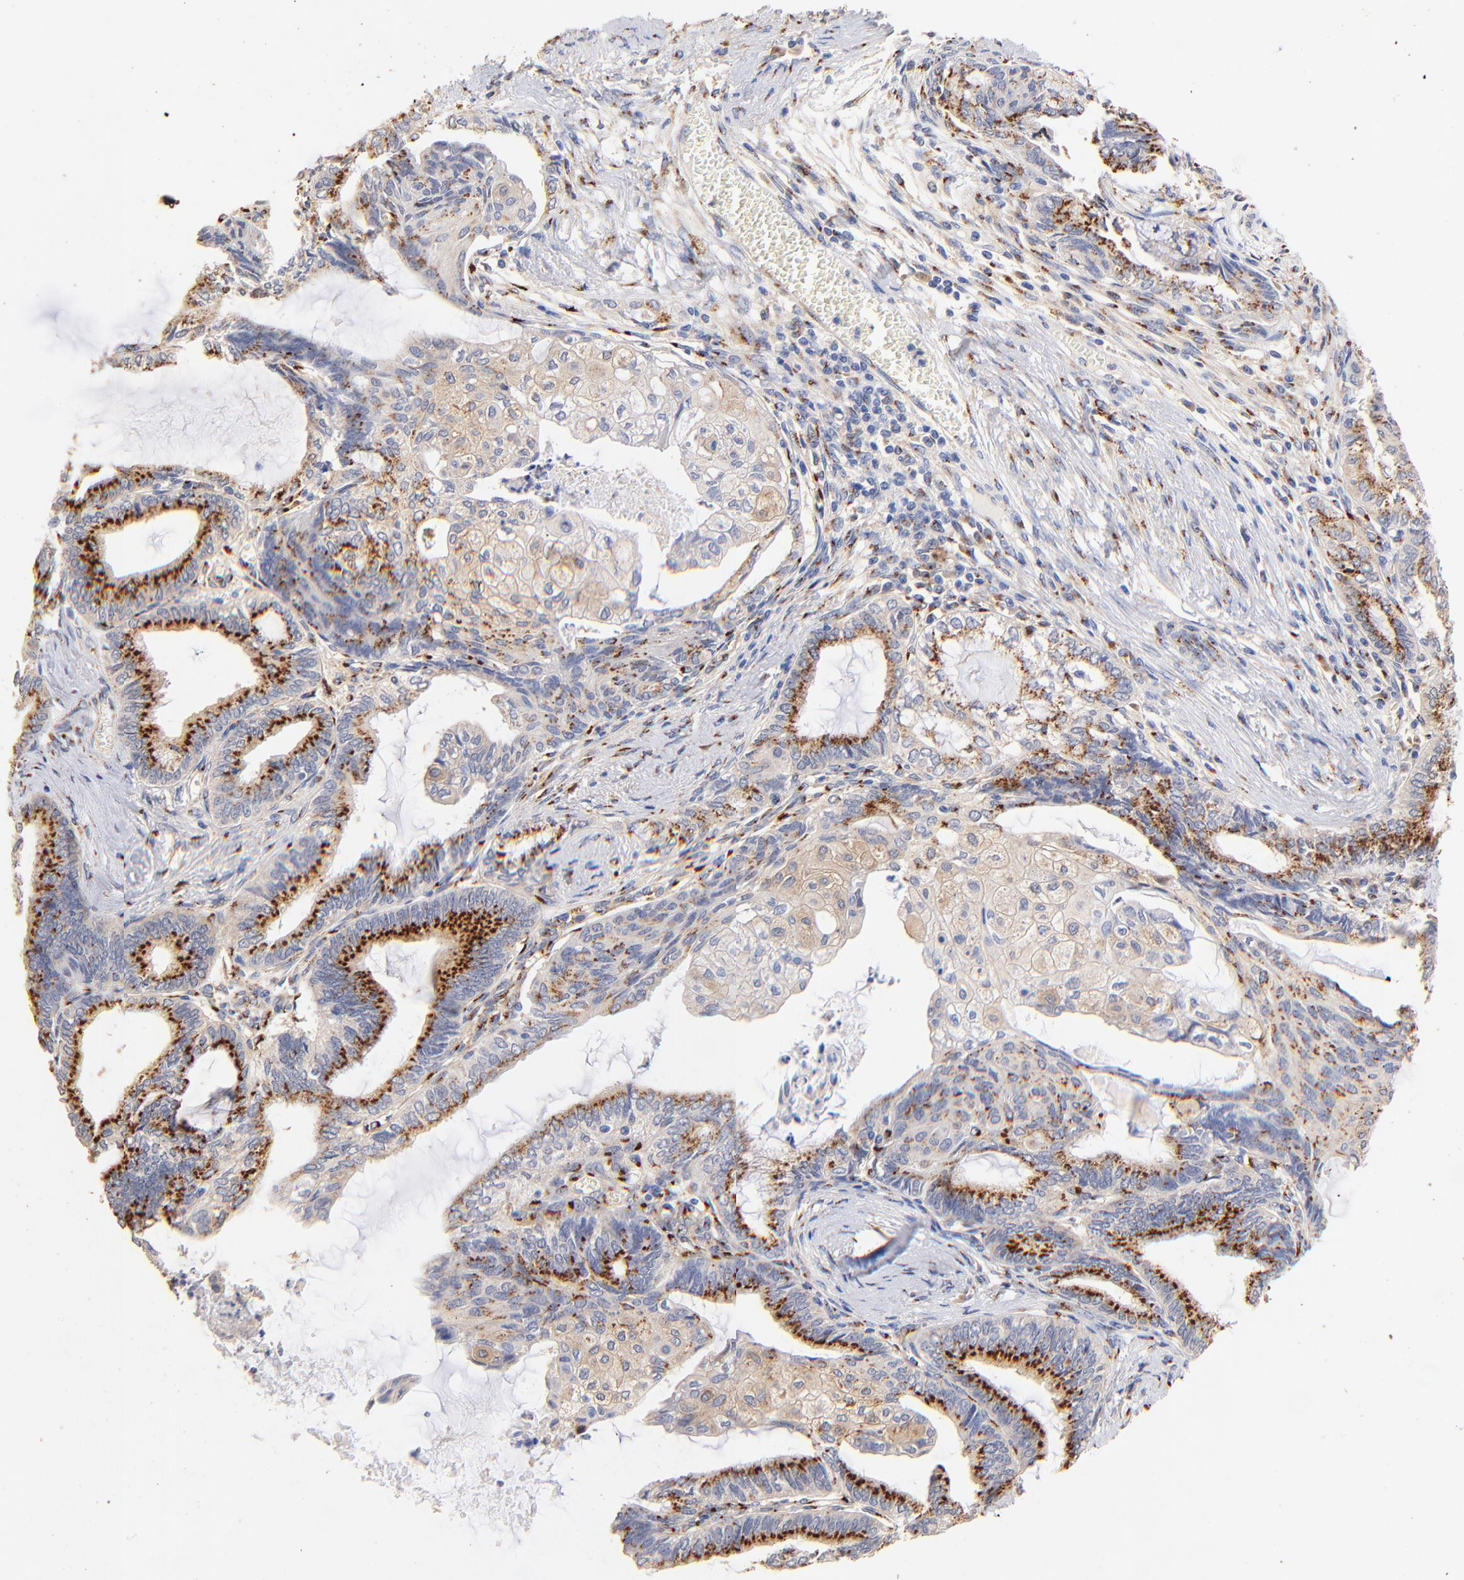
{"staining": {"intensity": "weak", "quantity": ">75%", "location": "cytoplasmic/membranous"}, "tissue": "endometrial cancer", "cell_type": "Tumor cells", "image_type": "cancer", "snomed": [{"axis": "morphology", "description": "Adenocarcinoma, NOS"}, {"axis": "topography", "description": "Endometrium"}], "caption": "A low amount of weak cytoplasmic/membranous expression is seen in about >75% of tumor cells in endometrial adenocarcinoma tissue.", "gene": "FMNL3", "patient": {"sex": "female", "age": 79}}